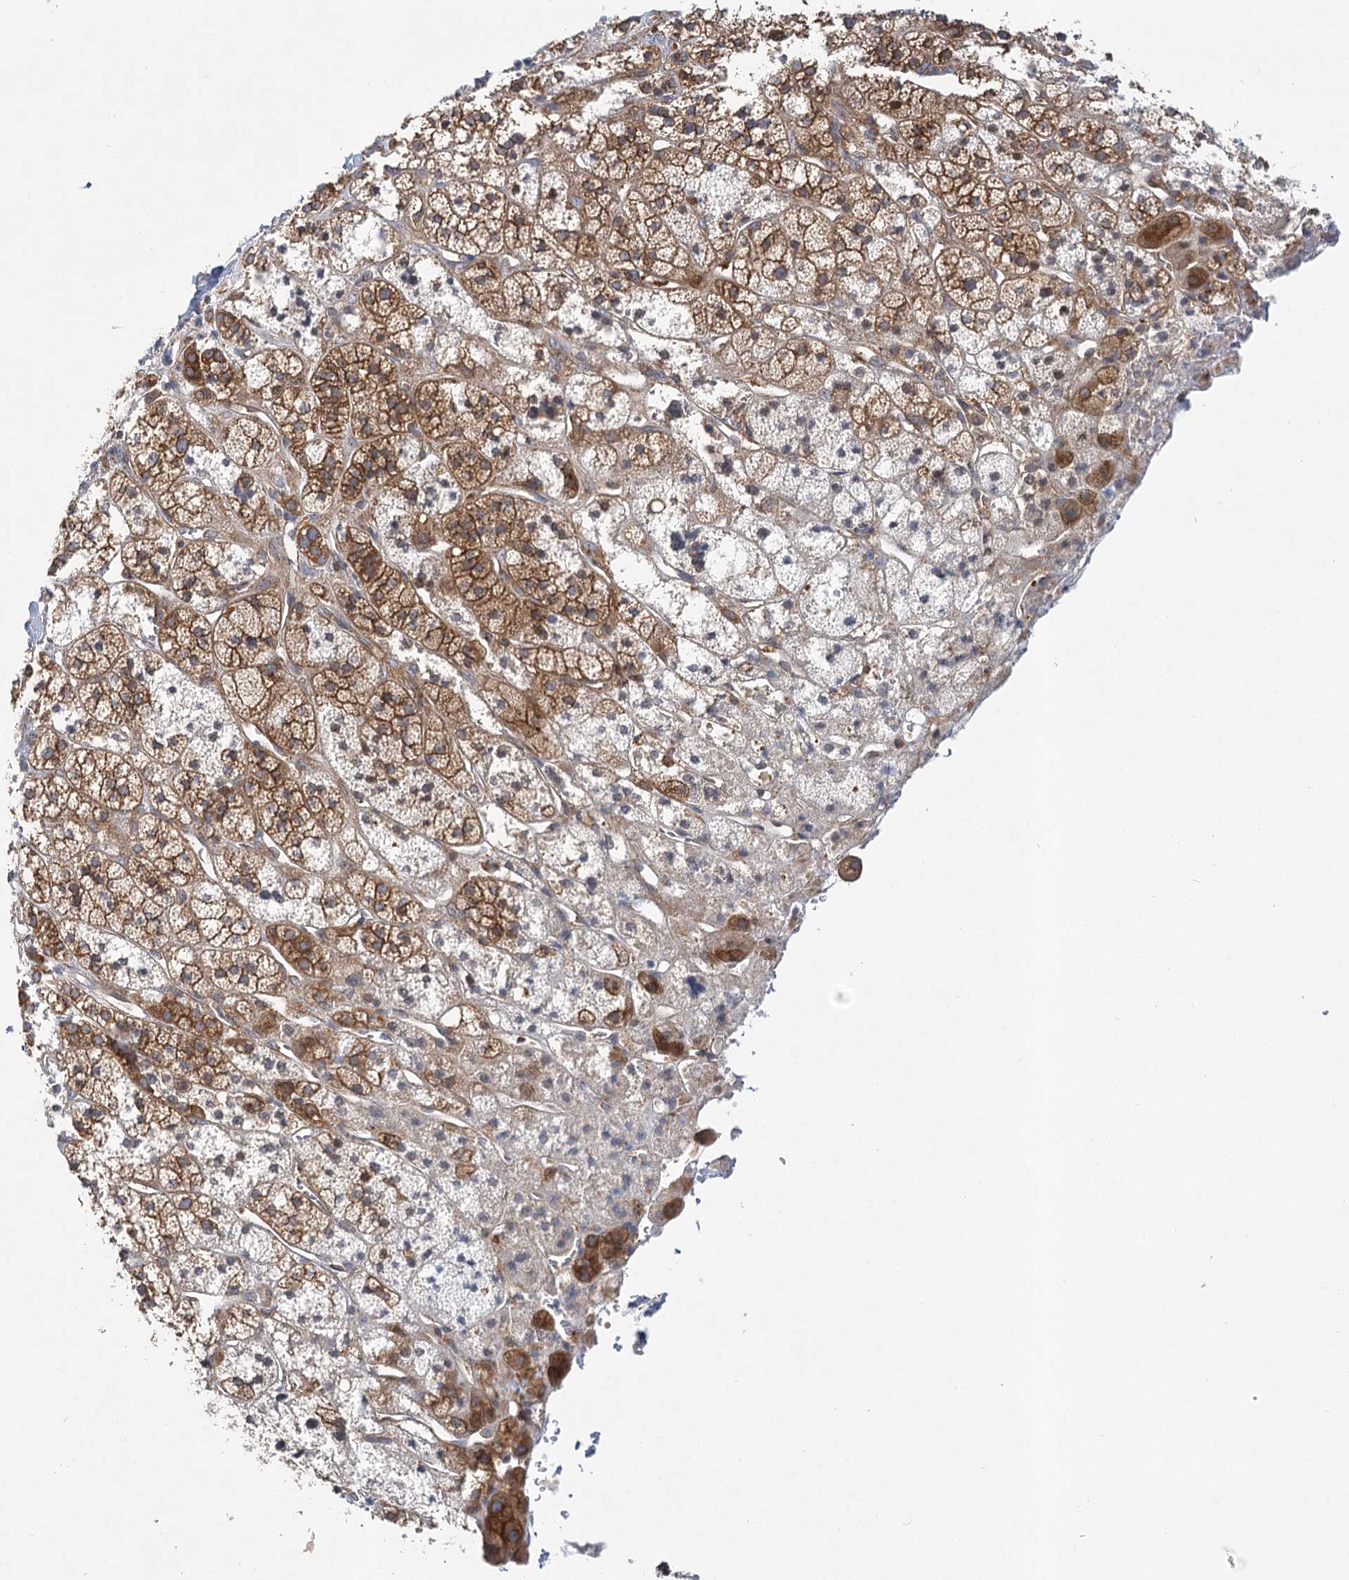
{"staining": {"intensity": "moderate", "quantity": ">75%", "location": "cytoplasmic/membranous"}, "tissue": "adrenal gland", "cell_type": "Glandular cells", "image_type": "normal", "snomed": [{"axis": "morphology", "description": "Normal tissue, NOS"}, {"axis": "topography", "description": "Adrenal gland"}], "caption": "Adrenal gland was stained to show a protein in brown. There is medium levels of moderate cytoplasmic/membranous staining in approximately >75% of glandular cells. (DAB (3,3'-diaminobenzidine) = brown stain, brightfield microscopy at high magnification).", "gene": "ABRAXAS2", "patient": {"sex": "male", "age": 56}}